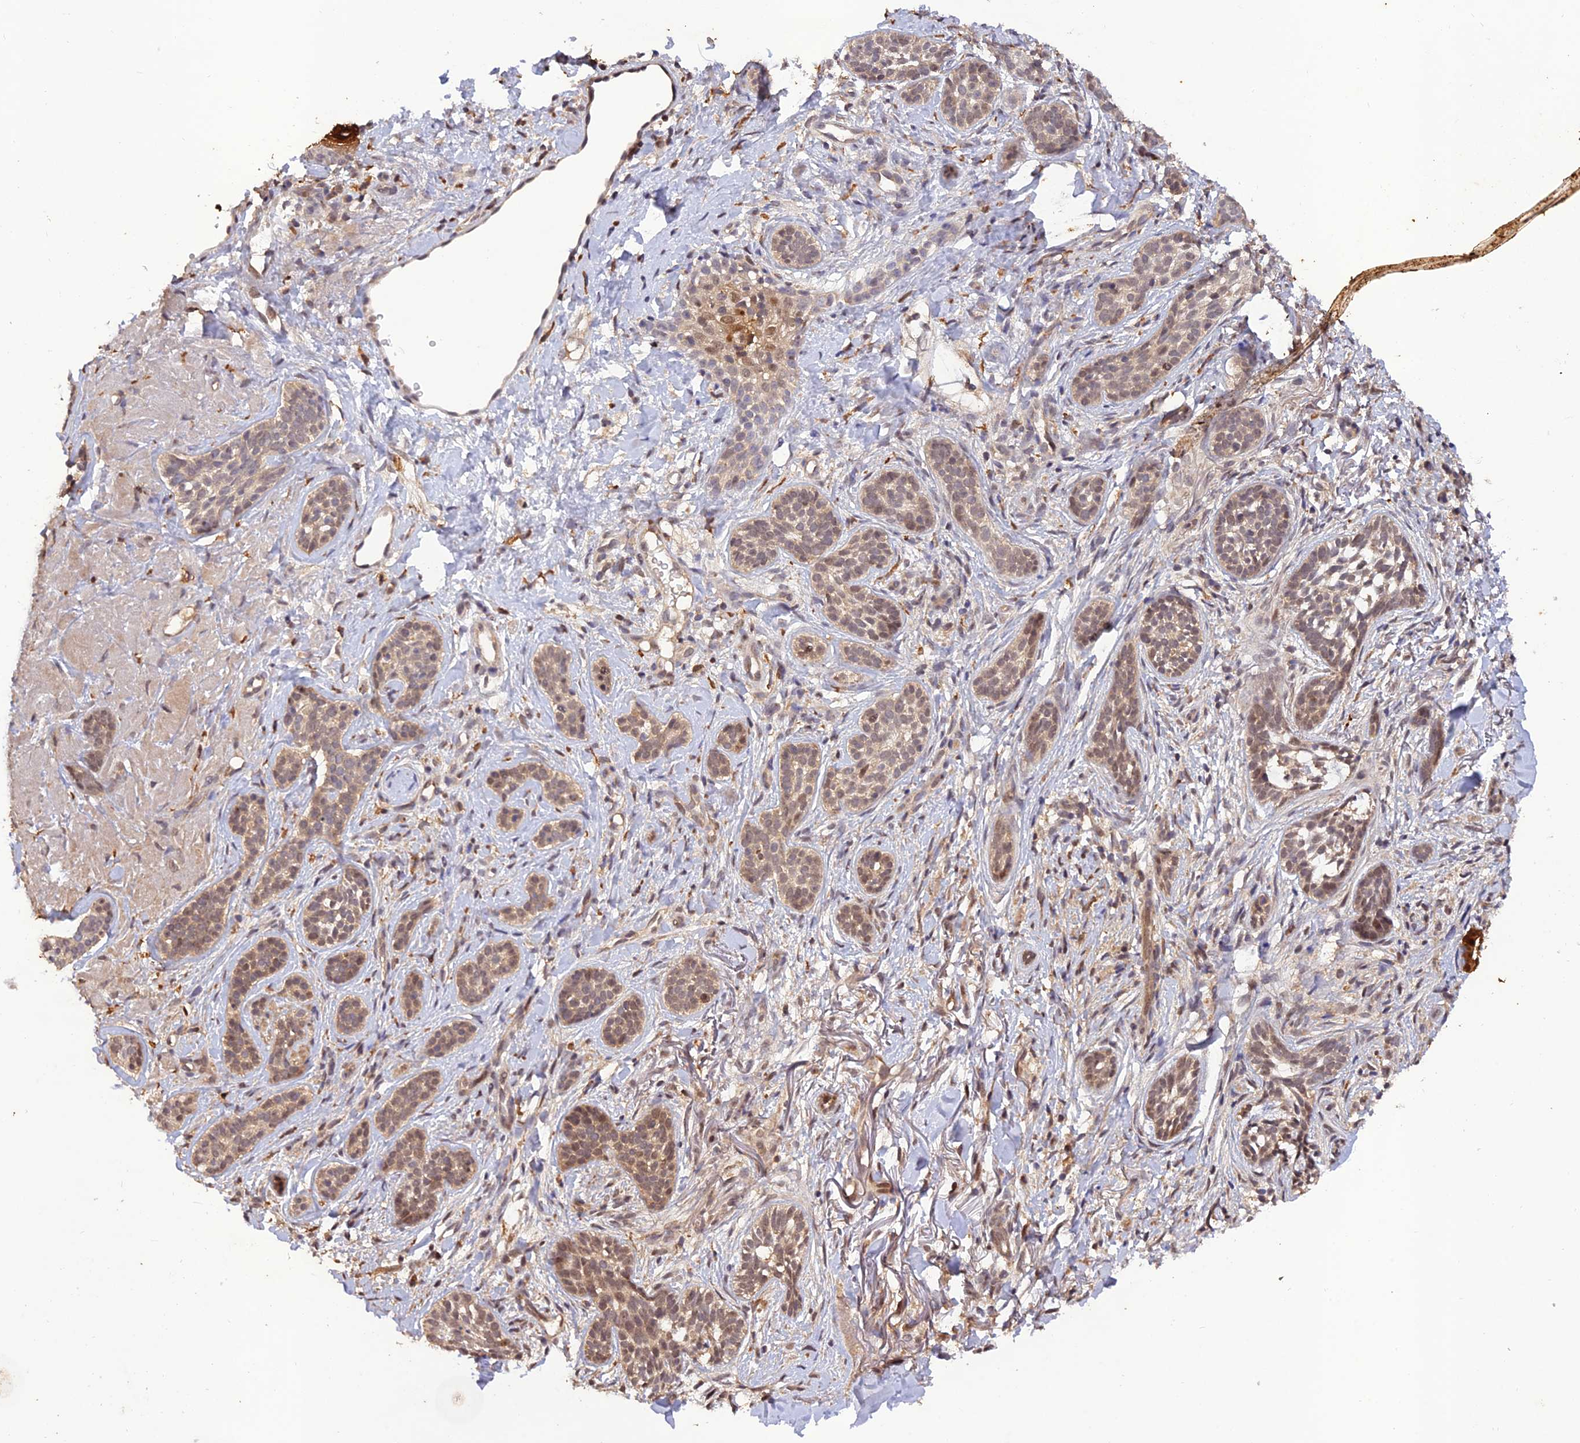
{"staining": {"intensity": "weak", "quantity": ">75%", "location": "cytoplasmic/membranous,nuclear"}, "tissue": "skin cancer", "cell_type": "Tumor cells", "image_type": "cancer", "snomed": [{"axis": "morphology", "description": "Basal cell carcinoma"}, {"axis": "topography", "description": "Skin"}], "caption": "This image exhibits skin basal cell carcinoma stained with immunohistochemistry to label a protein in brown. The cytoplasmic/membranous and nuclear of tumor cells show weak positivity for the protein. Nuclei are counter-stained blue.", "gene": "REV1", "patient": {"sex": "male", "age": 71}}